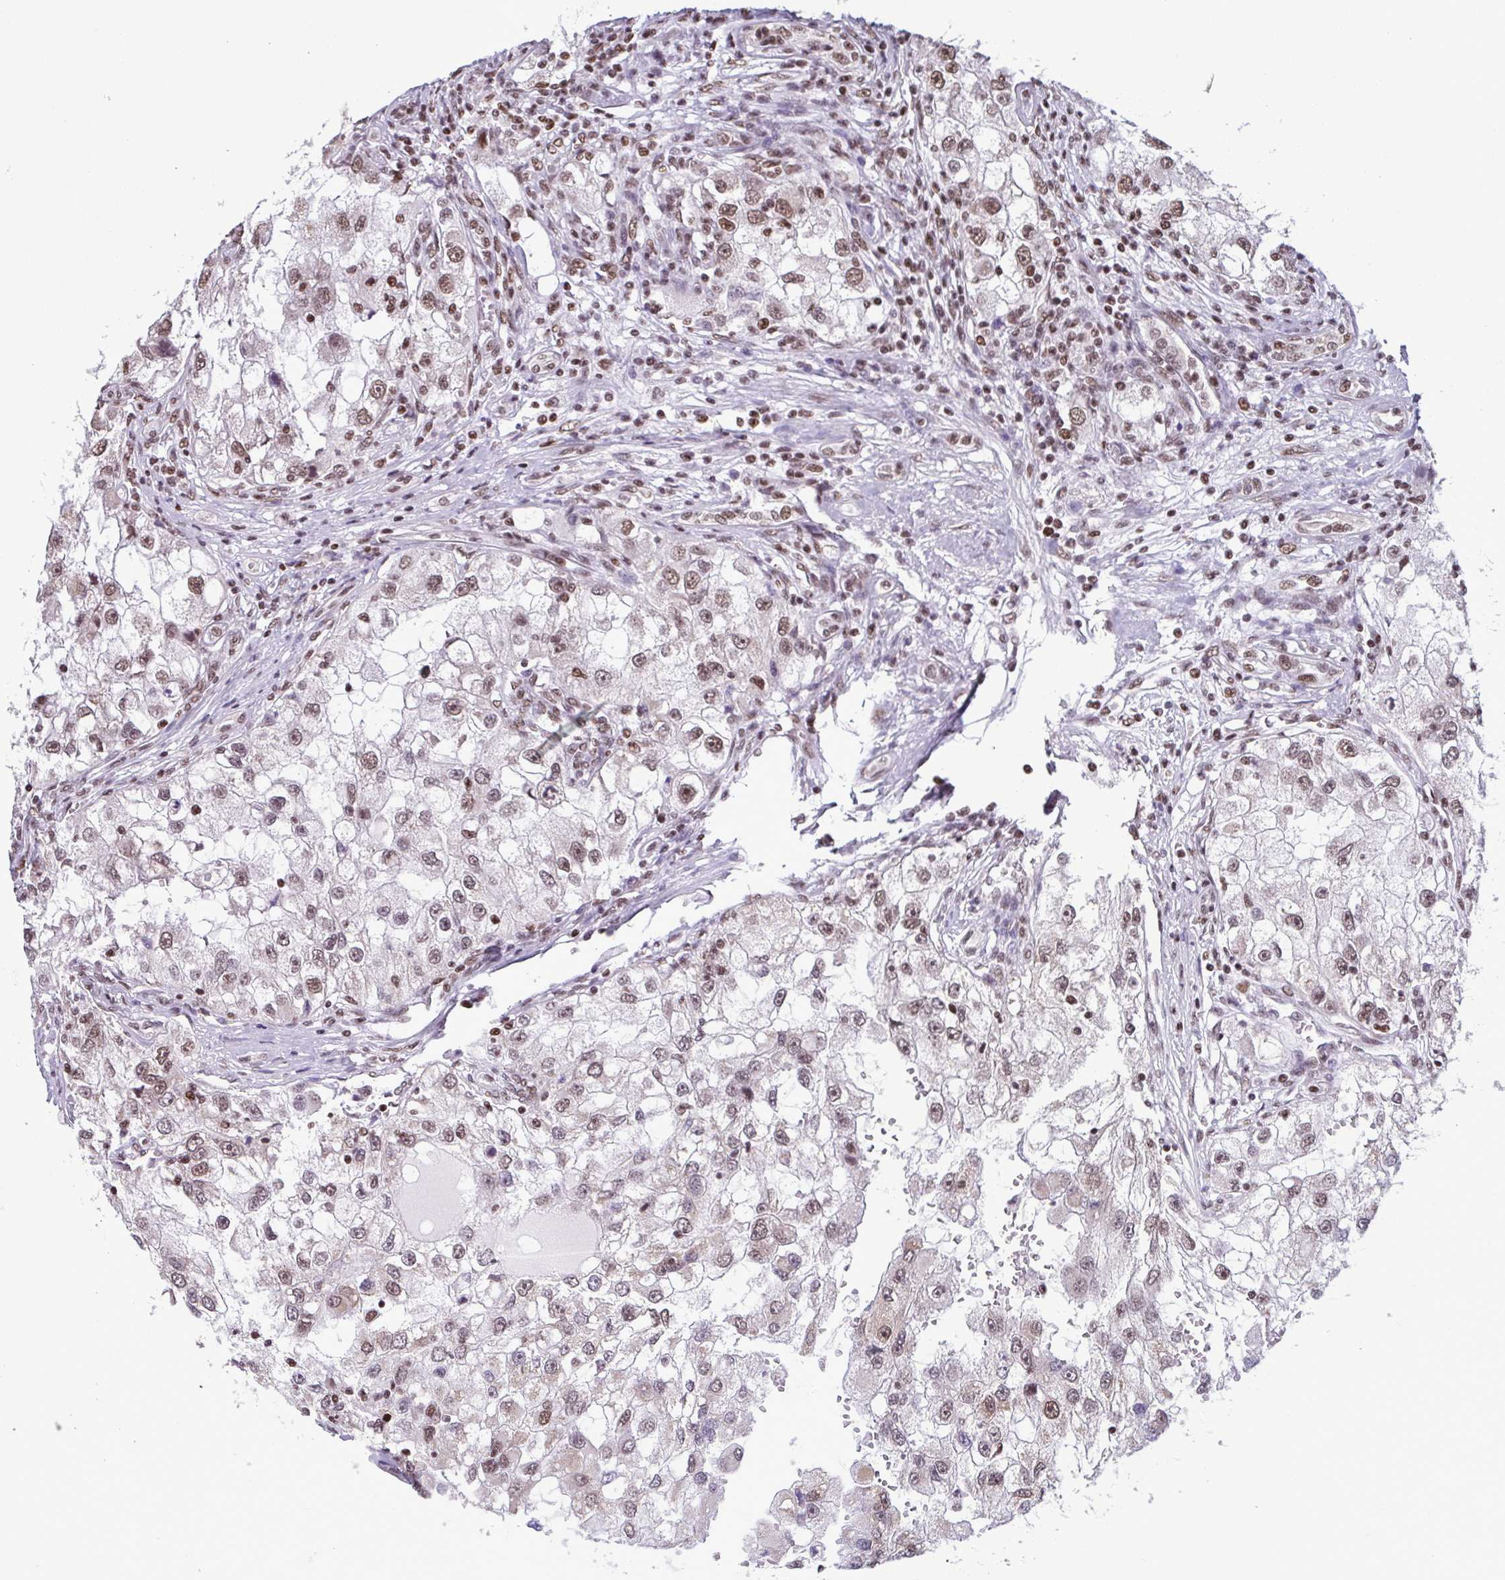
{"staining": {"intensity": "weak", "quantity": ">75%", "location": "nuclear"}, "tissue": "renal cancer", "cell_type": "Tumor cells", "image_type": "cancer", "snomed": [{"axis": "morphology", "description": "Adenocarcinoma, NOS"}, {"axis": "topography", "description": "Kidney"}], "caption": "Protein staining of adenocarcinoma (renal) tissue exhibits weak nuclear staining in approximately >75% of tumor cells. The staining was performed using DAB to visualize the protein expression in brown, while the nuclei were stained in blue with hematoxylin (Magnification: 20x).", "gene": "TIMM21", "patient": {"sex": "male", "age": 63}}